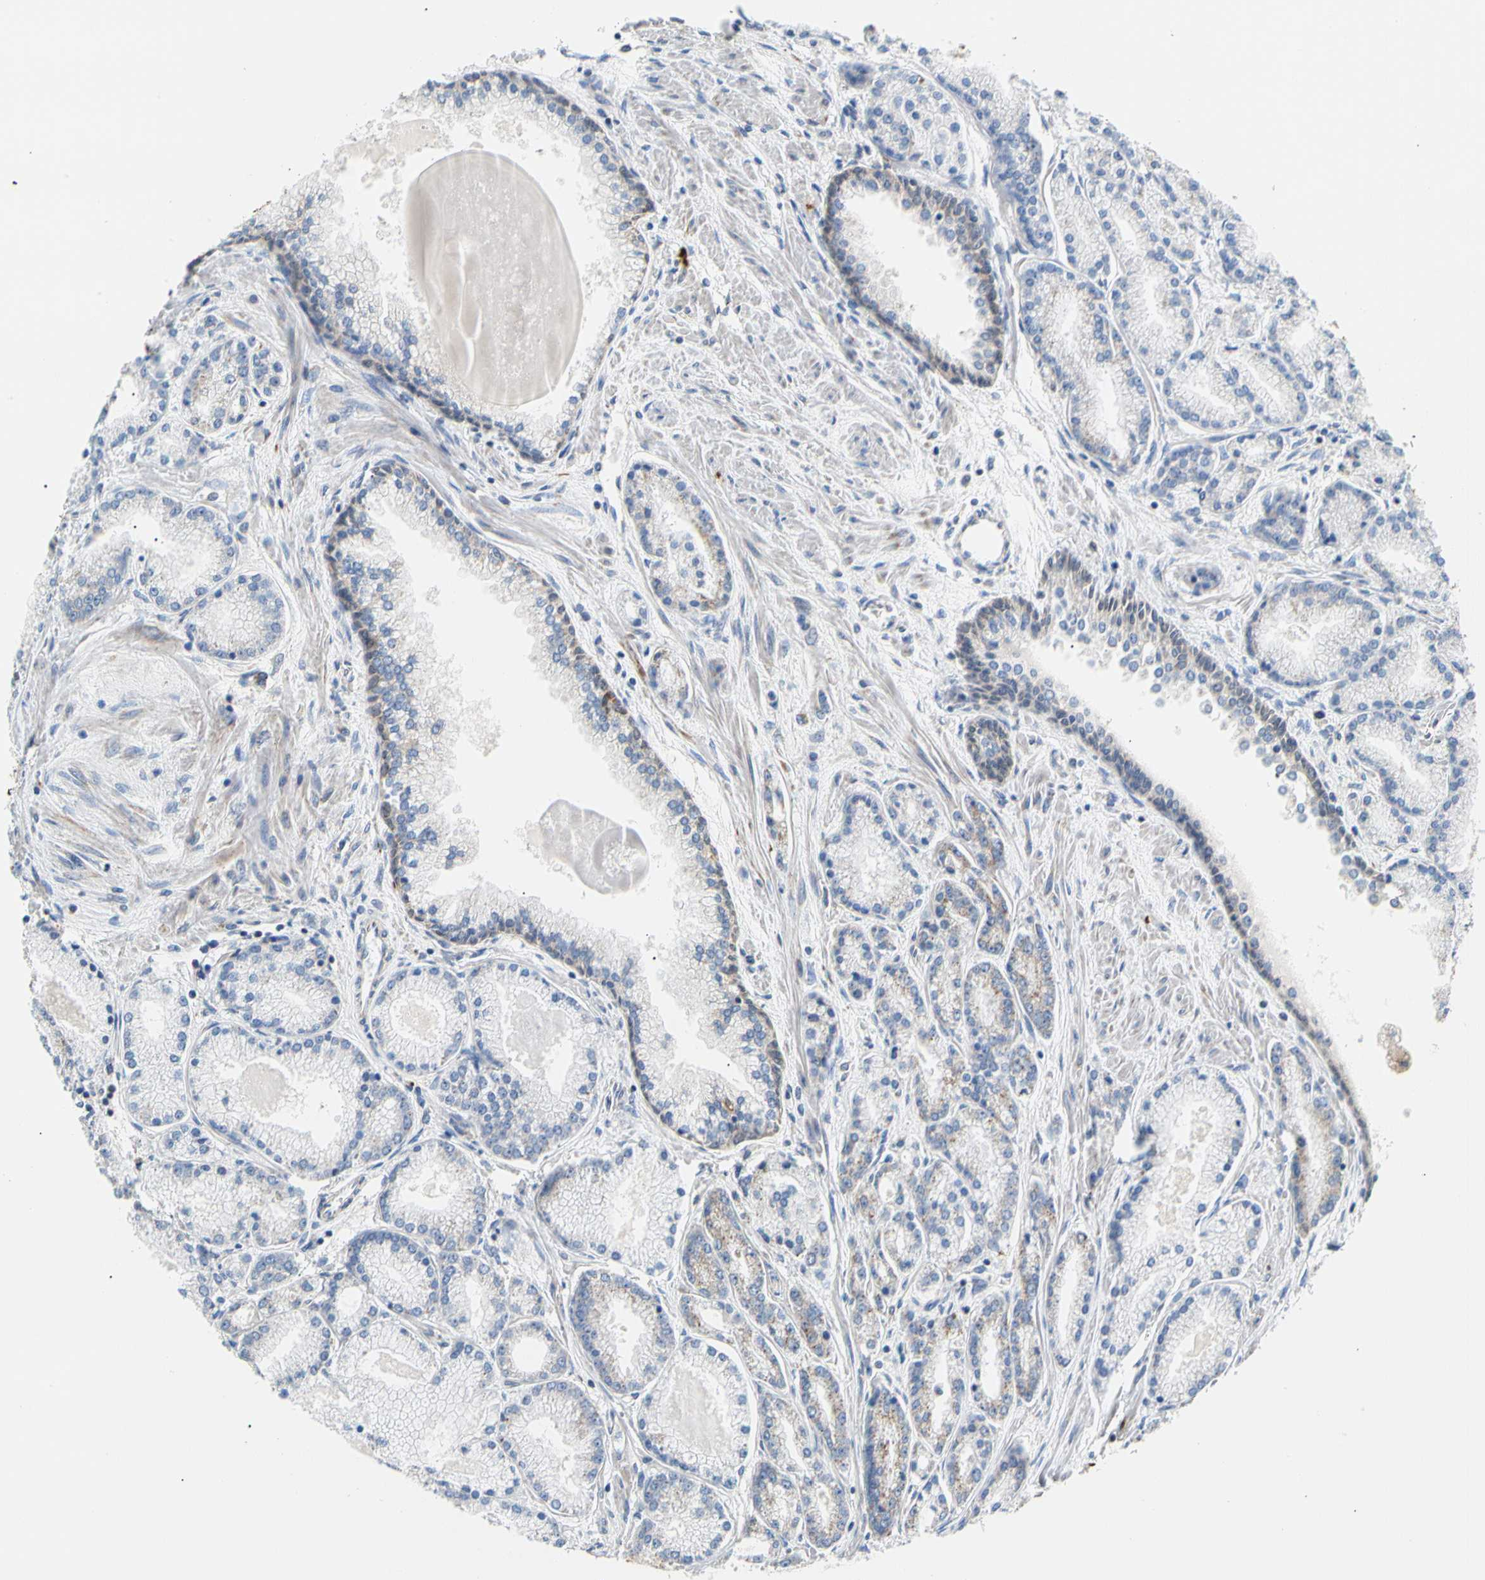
{"staining": {"intensity": "weak", "quantity": "<25%", "location": "cytoplasmic/membranous"}, "tissue": "prostate cancer", "cell_type": "Tumor cells", "image_type": "cancer", "snomed": [{"axis": "morphology", "description": "Adenocarcinoma, High grade"}, {"axis": "topography", "description": "Prostate"}], "caption": "Immunohistochemistry (IHC) photomicrograph of neoplastic tissue: prostate cancer (adenocarcinoma (high-grade)) stained with DAB (3,3'-diaminobenzidine) exhibits no significant protein positivity in tumor cells. (IHC, brightfield microscopy, high magnification).", "gene": "ACAT1", "patient": {"sex": "male", "age": 61}}